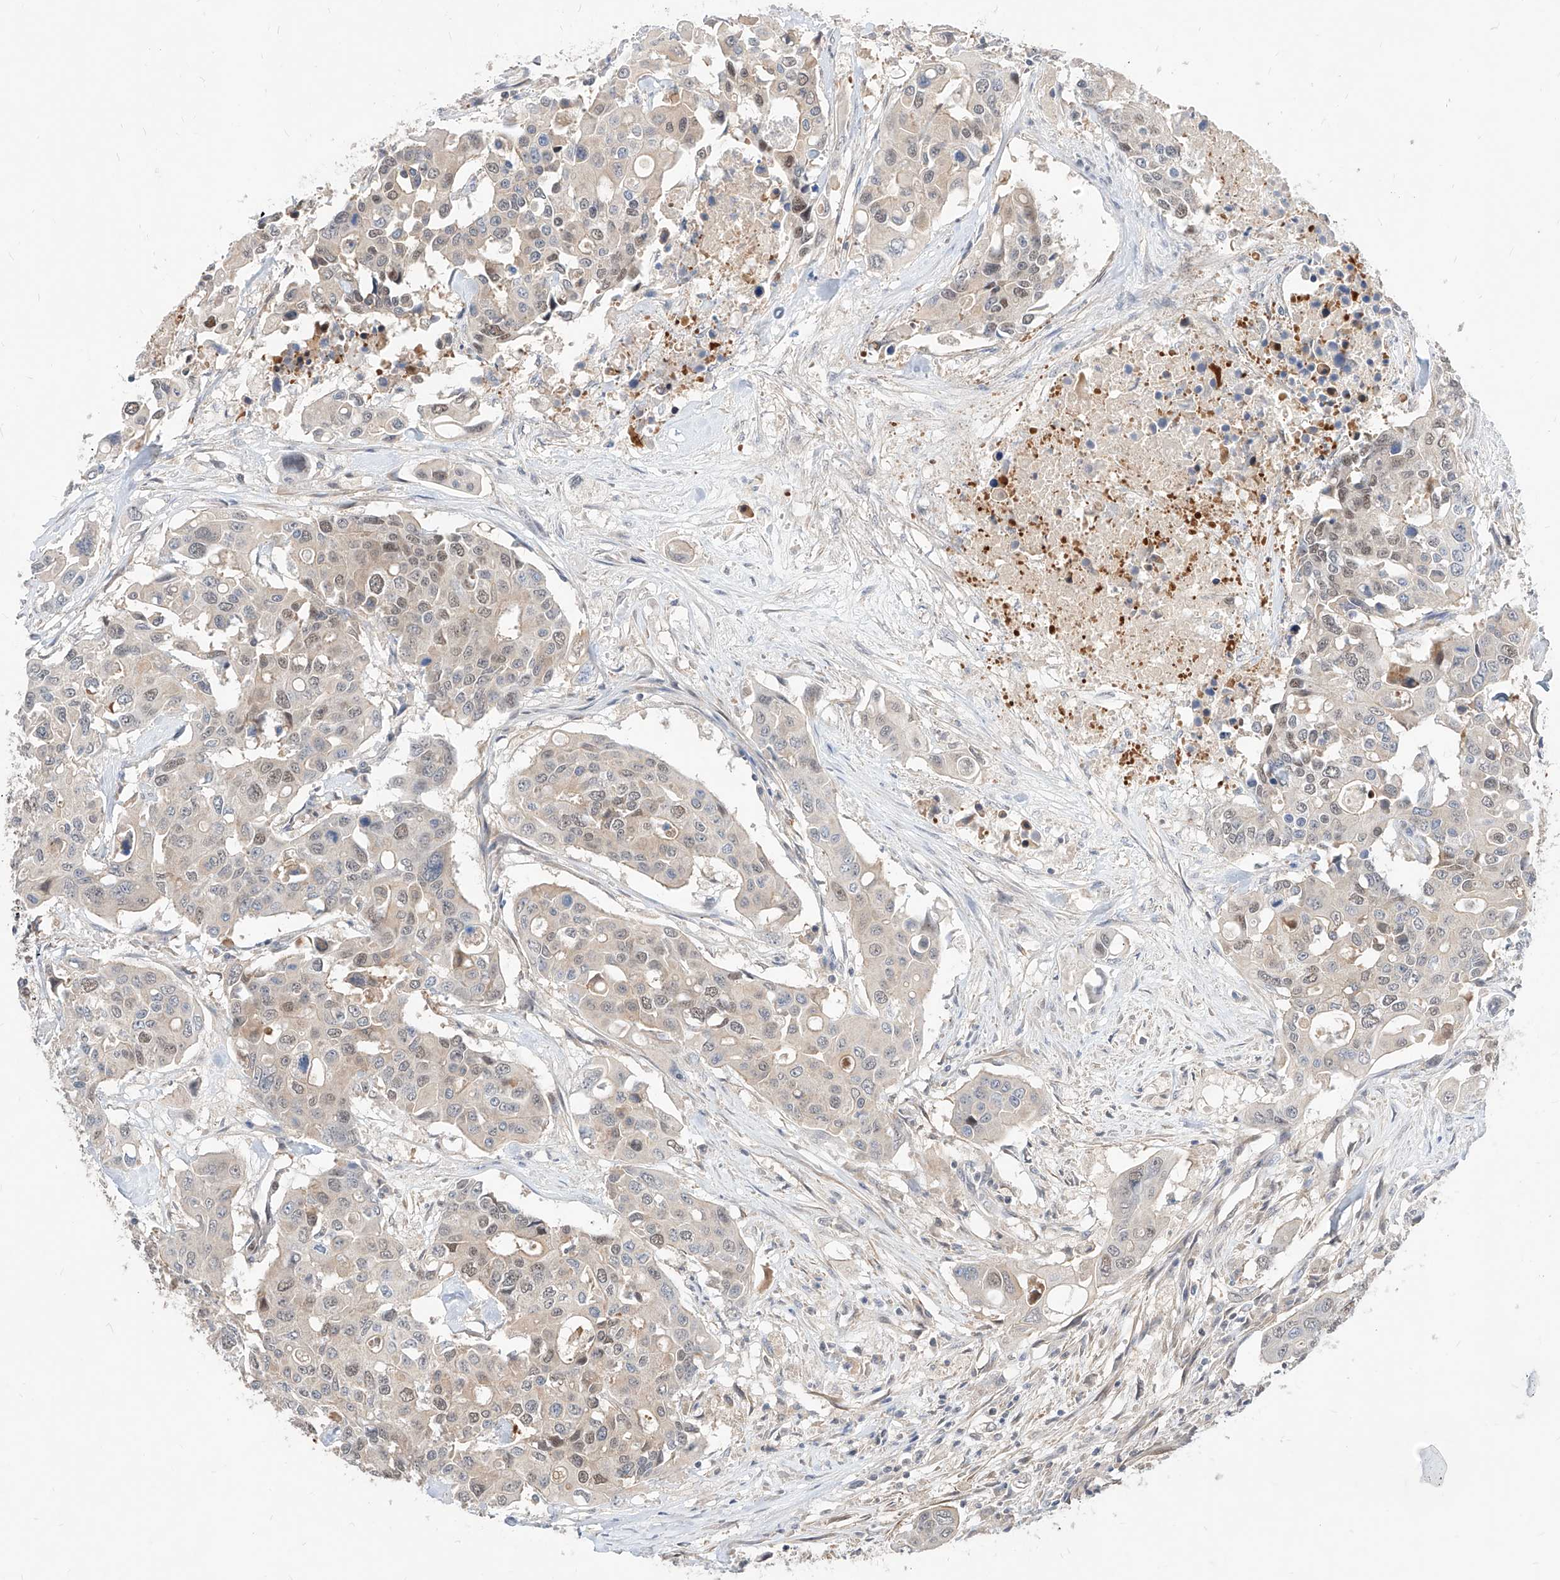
{"staining": {"intensity": "weak", "quantity": "<25%", "location": "nuclear"}, "tissue": "colorectal cancer", "cell_type": "Tumor cells", "image_type": "cancer", "snomed": [{"axis": "morphology", "description": "Adenocarcinoma, NOS"}, {"axis": "topography", "description": "Colon"}], "caption": "Tumor cells are negative for protein expression in human colorectal cancer (adenocarcinoma).", "gene": "TSNAX", "patient": {"sex": "male", "age": 77}}